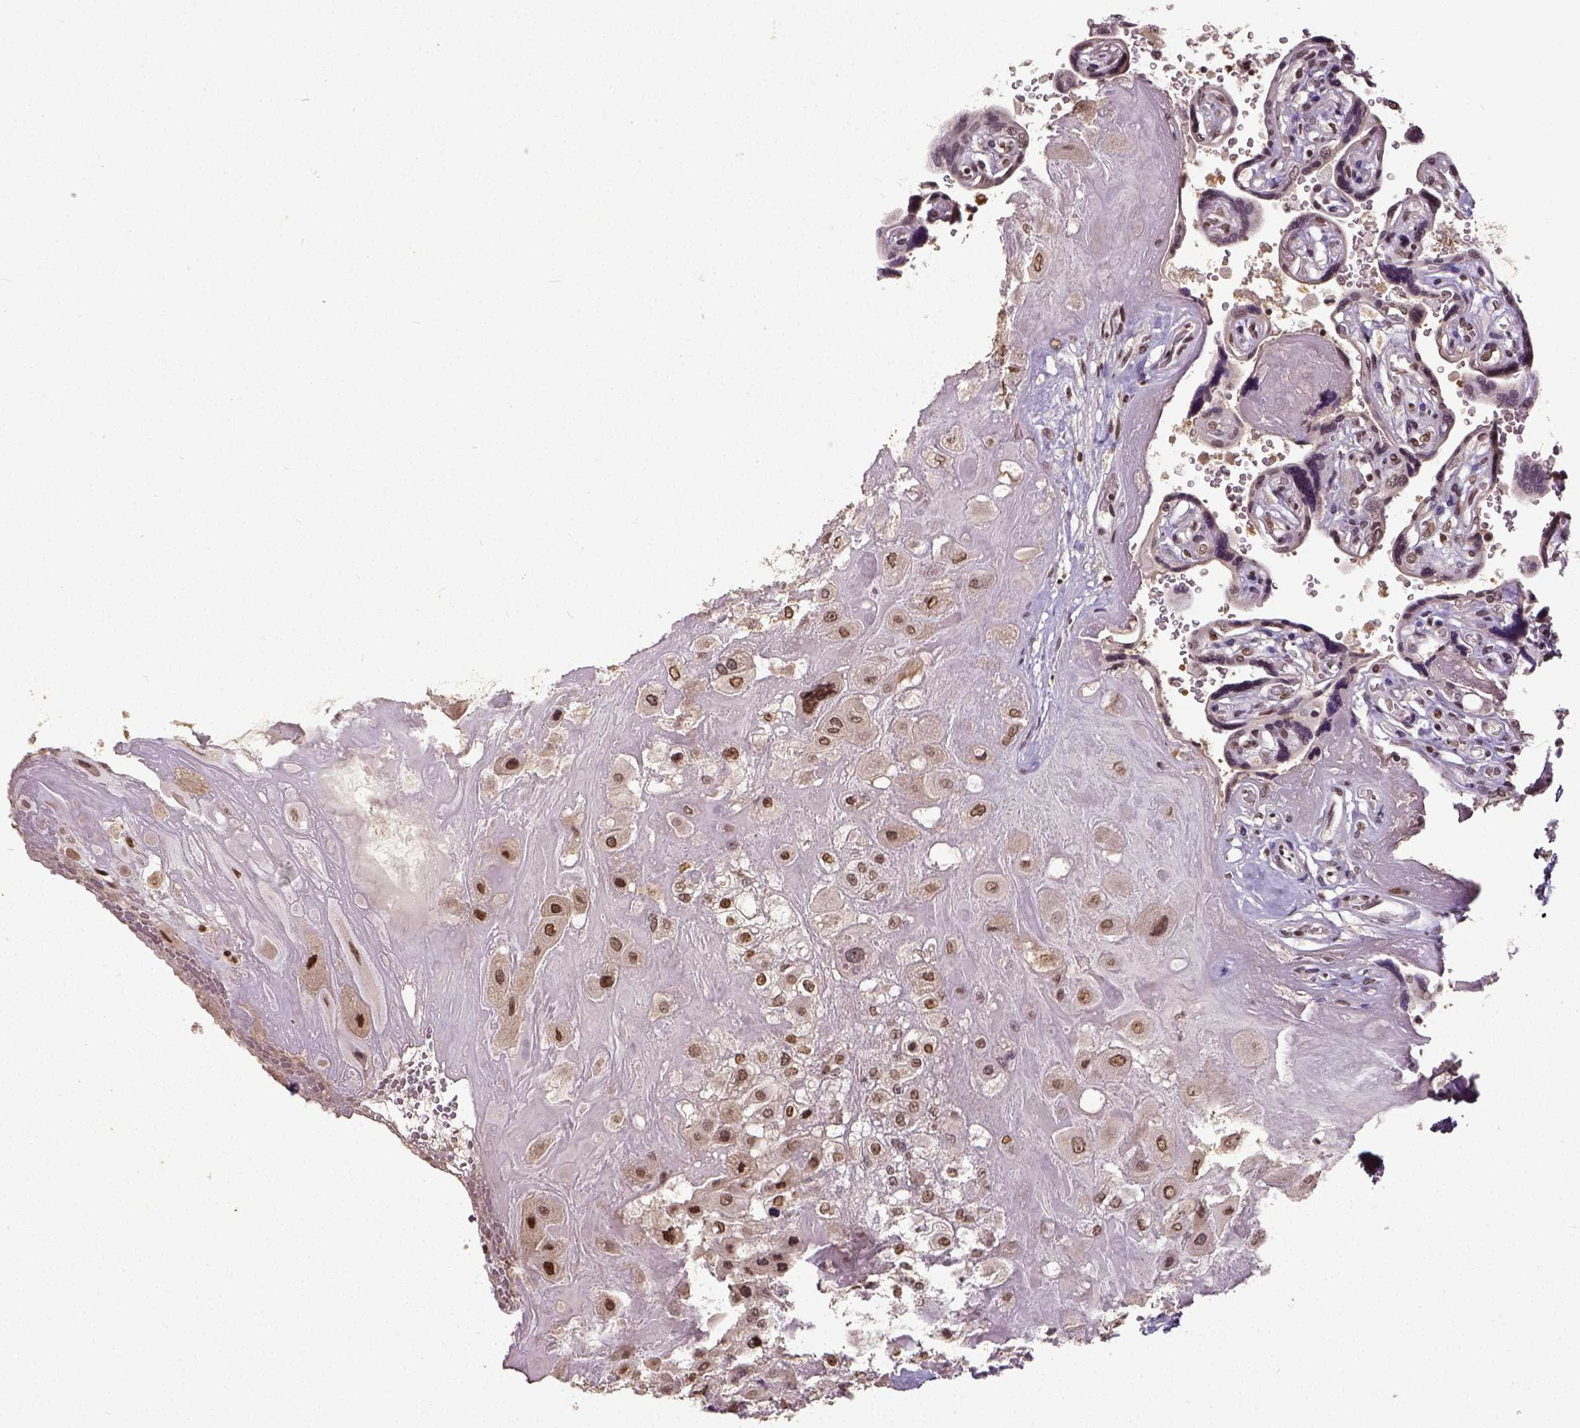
{"staining": {"intensity": "strong", "quantity": ">75%", "location": "nuclear"}, "tissue": "placenta", "cell_type": "Decidual cells", "image_type": "normal", "snomed": [{"axis": "morphology", "description": "Normal tissue, NOS"}, {"axis": "topography", "description": "Placenta"}], "caption": "Human placenta stained with a brown dye exhibits strong nuclear positive positivity in about >75% of decidual cells.", "gene": "ATRX", "patient": {"sex": "female", "age": 32}}